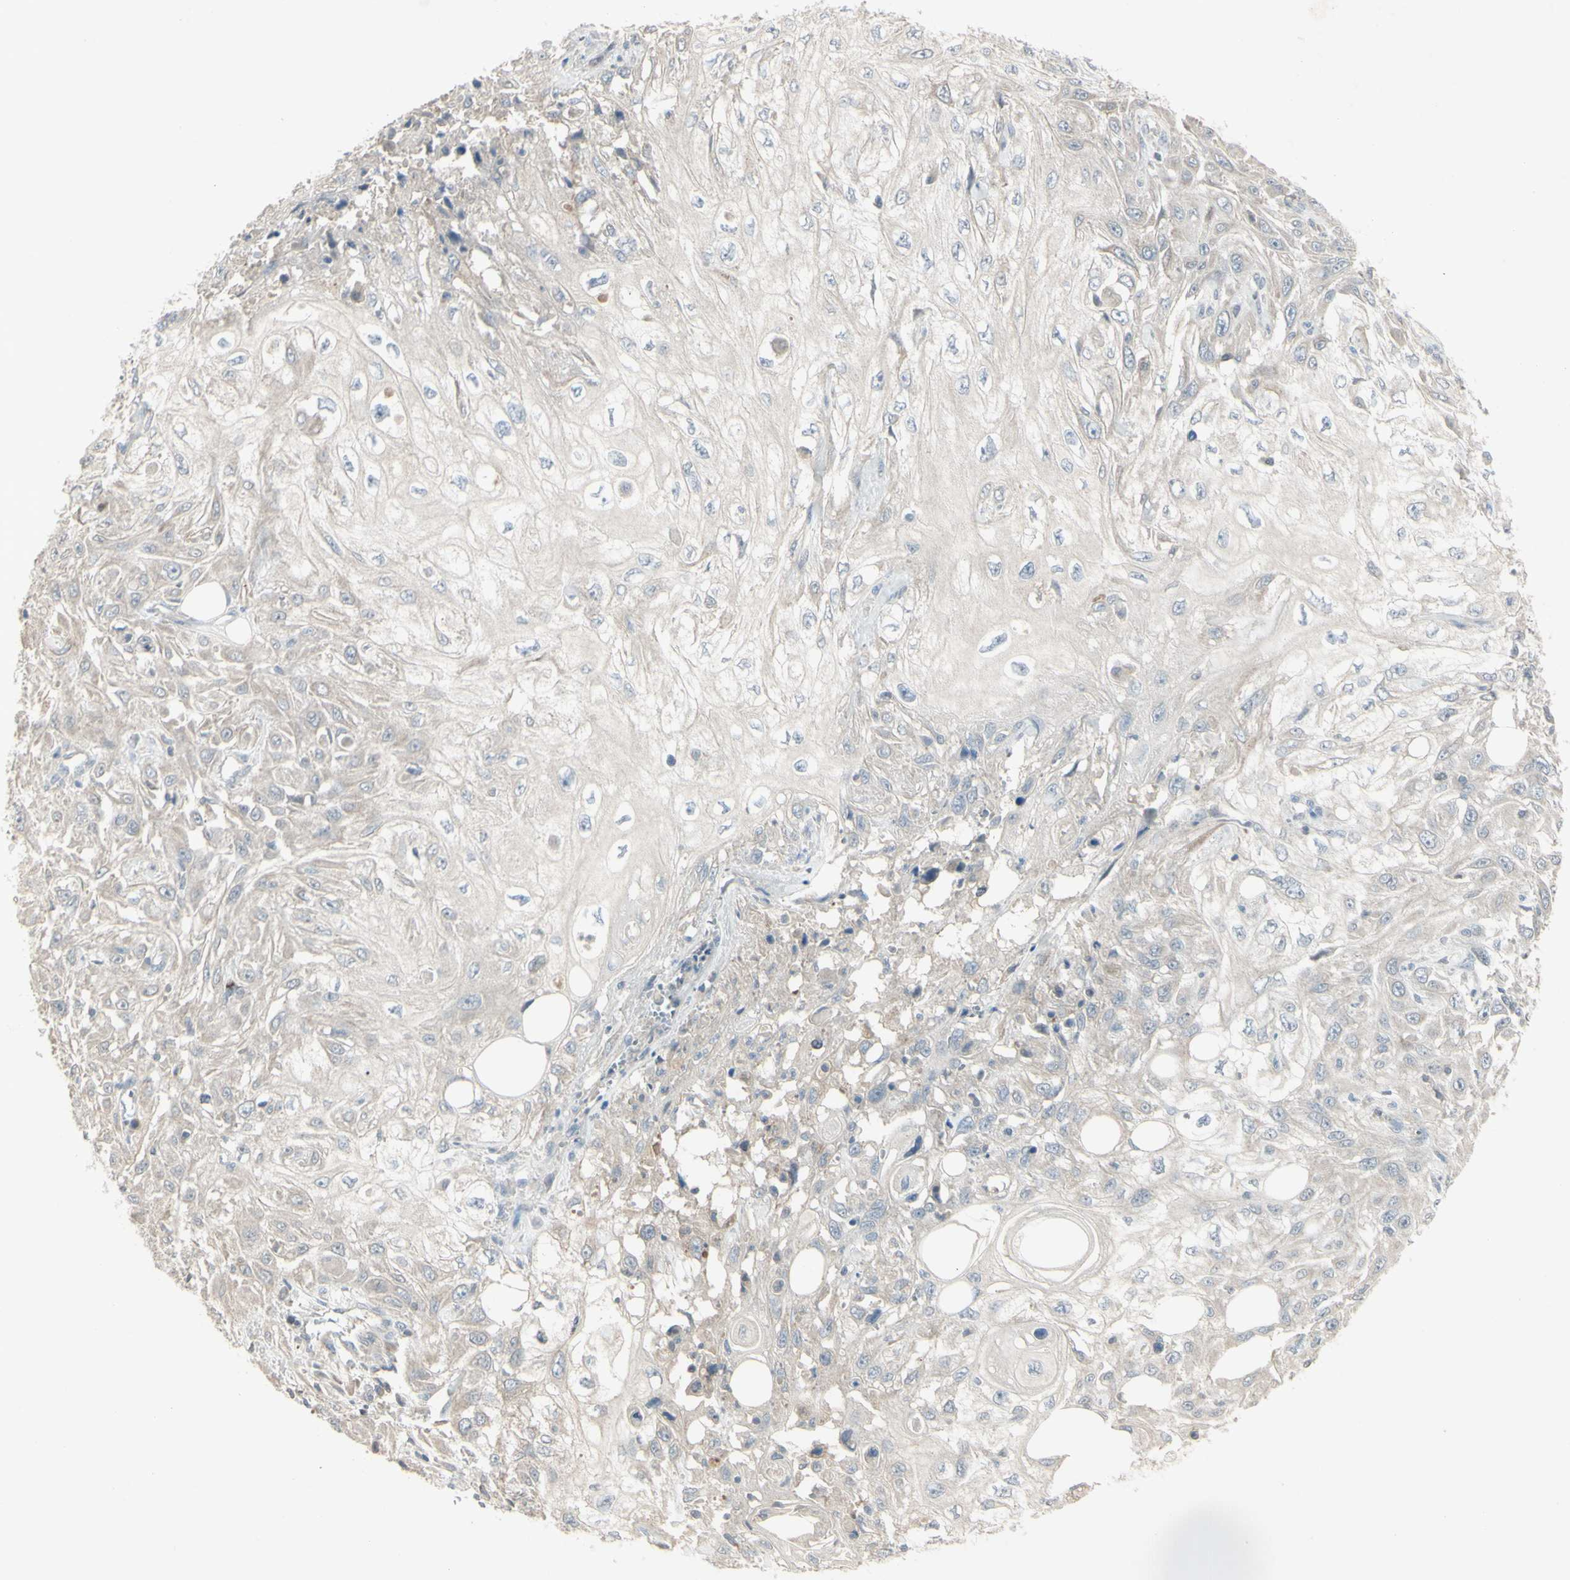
{"staining": {"intensity": "weak", "quantity": ">75%", "location": "cytoplasmic/membranous"}, "tissue": "skin cancer", "cell_type": "Tumor cells", "image_type": "cancer", "snomed": [{"axis": "morphology", "description": "Squamous cell carcinoma, NOS"}, {"axis": "topography", "description": "Skin"}], "caption": "Human skin cancer stained with a brown dye reveals weak cytoplasmic/membranous positive positivity in about >75% of tumor cells.", "gene": "PIAS4", "patient": {"sex": "male", "age": 75}}